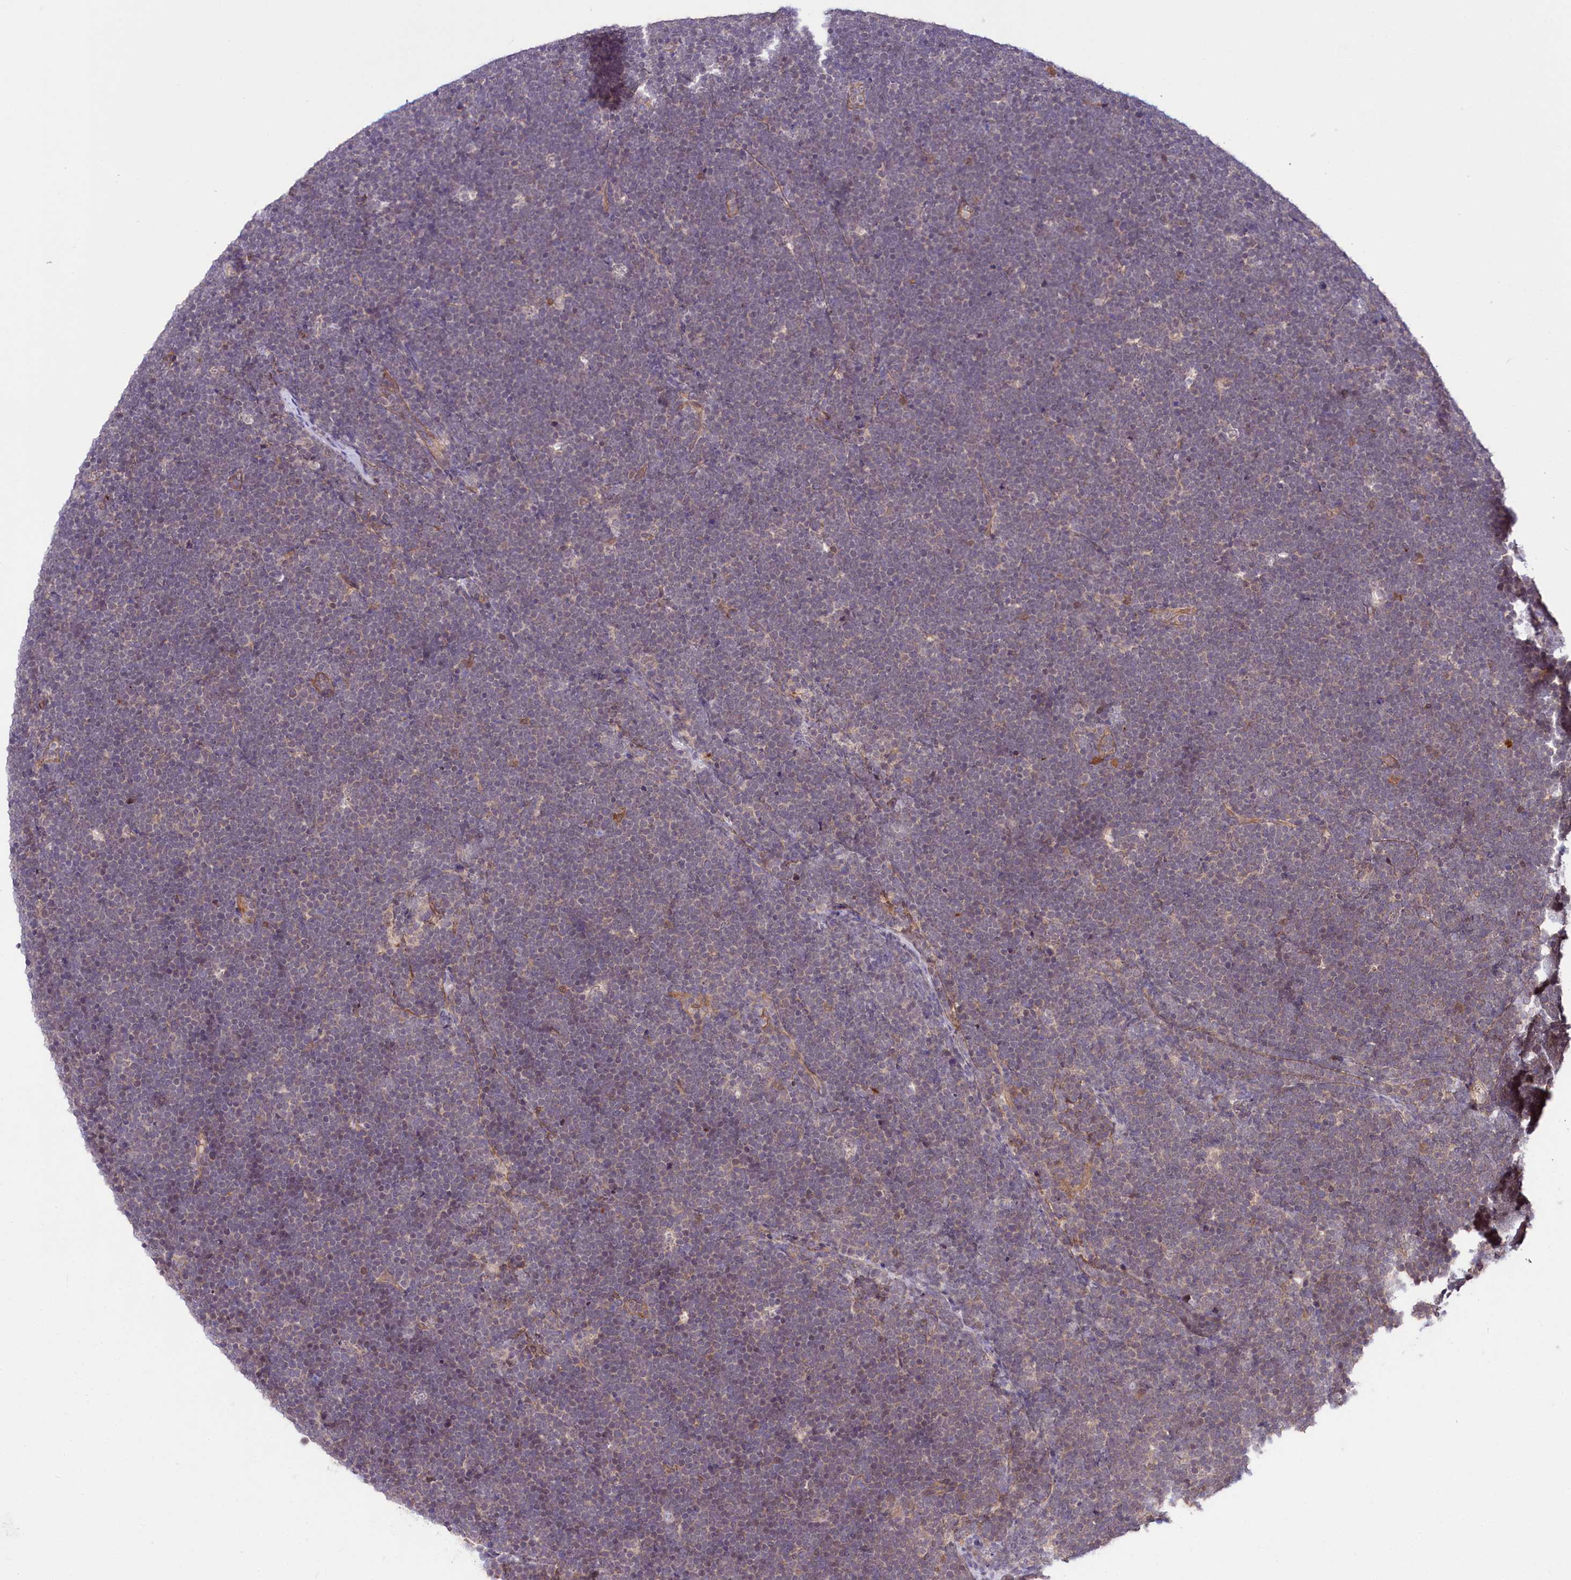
{"staining": {"intensity": "negative", "quantity": "none", "location": "none"}, "tissue": "lymphoma", "cell_type": "Tumor cells", "image_type": "cancer", "snomed": [{"axis": "morphology", "description": "Malignant lymphoma, non-Hodgkin's type, High grade"}, {"axis": "topography", "description": "Lymph node"}], "caption": "Immunohistochemical staining of human lymphoma exhibits no significant positivity in tumor cells. Brightfield microscopy of immunohistochemistry stained with DAB (brown) and hematoxylin (blue), captured at high magnification.", "gene": "TAFAZZIN", "patient": {"sex": "male", "age": 13}}